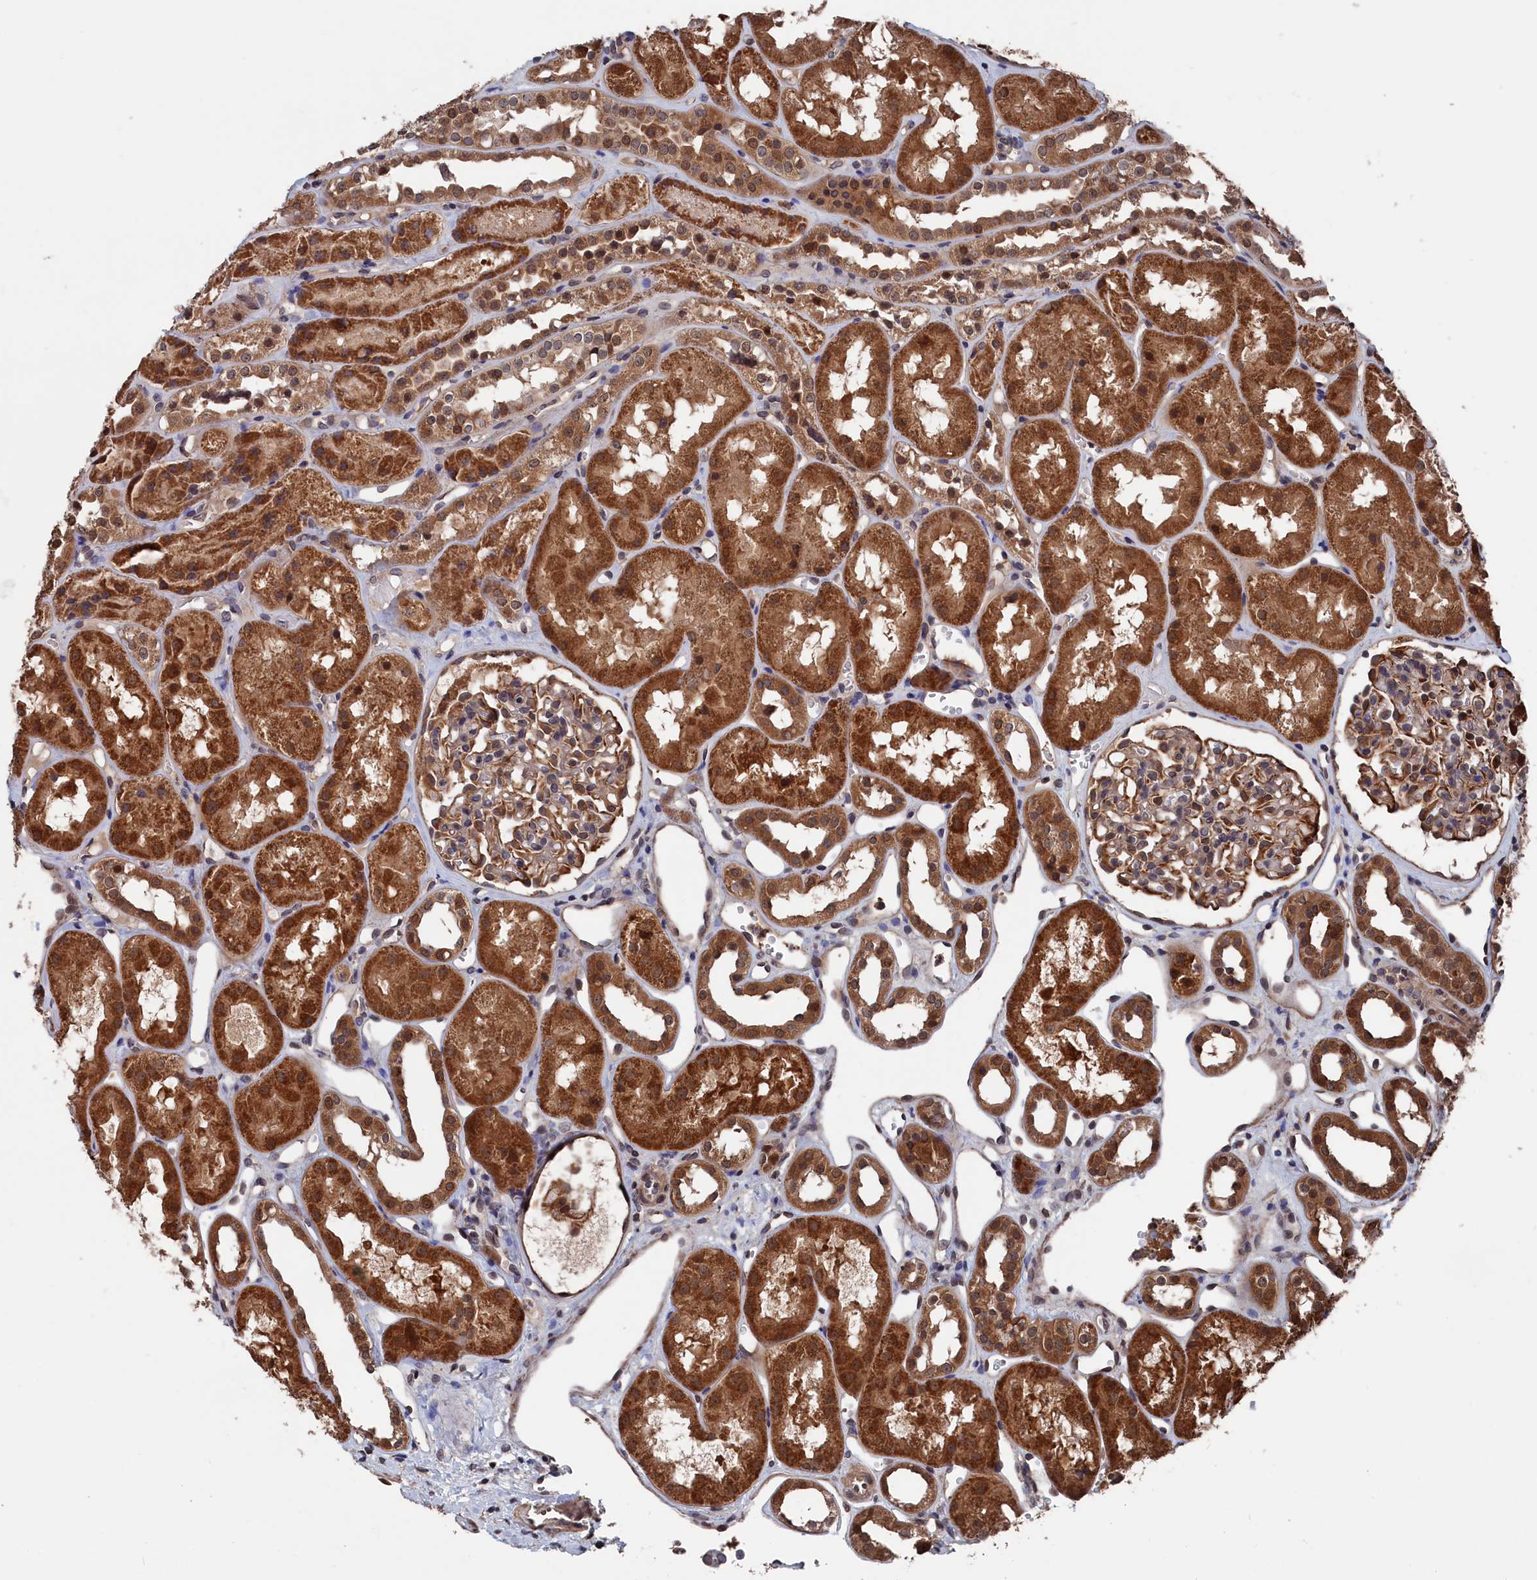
{"staining": {"intensity": "moderate", "quantity": "25%-75%", "location": "cytoplasmic/membranous"}, "tissue": "kidney", "cell_type": "Cells in glomeruli", "image_type": "normal", "snomed": [{"axis": "morphology", "description": "Normal tissue, NOS"}, {"axis": "topography", "description": "Kidney"}], "caption": "IHC micrograph of benign kidney: kidney stained using IHC reveals medium levels of moderate protein expression localized specifically in the cytoplasmic/membranous of cells in glomeruli, appearing as a cytoplasmic/membranous brown color.", "gene": "PDE12", "patient": {"sex": "male", "age": 16}}